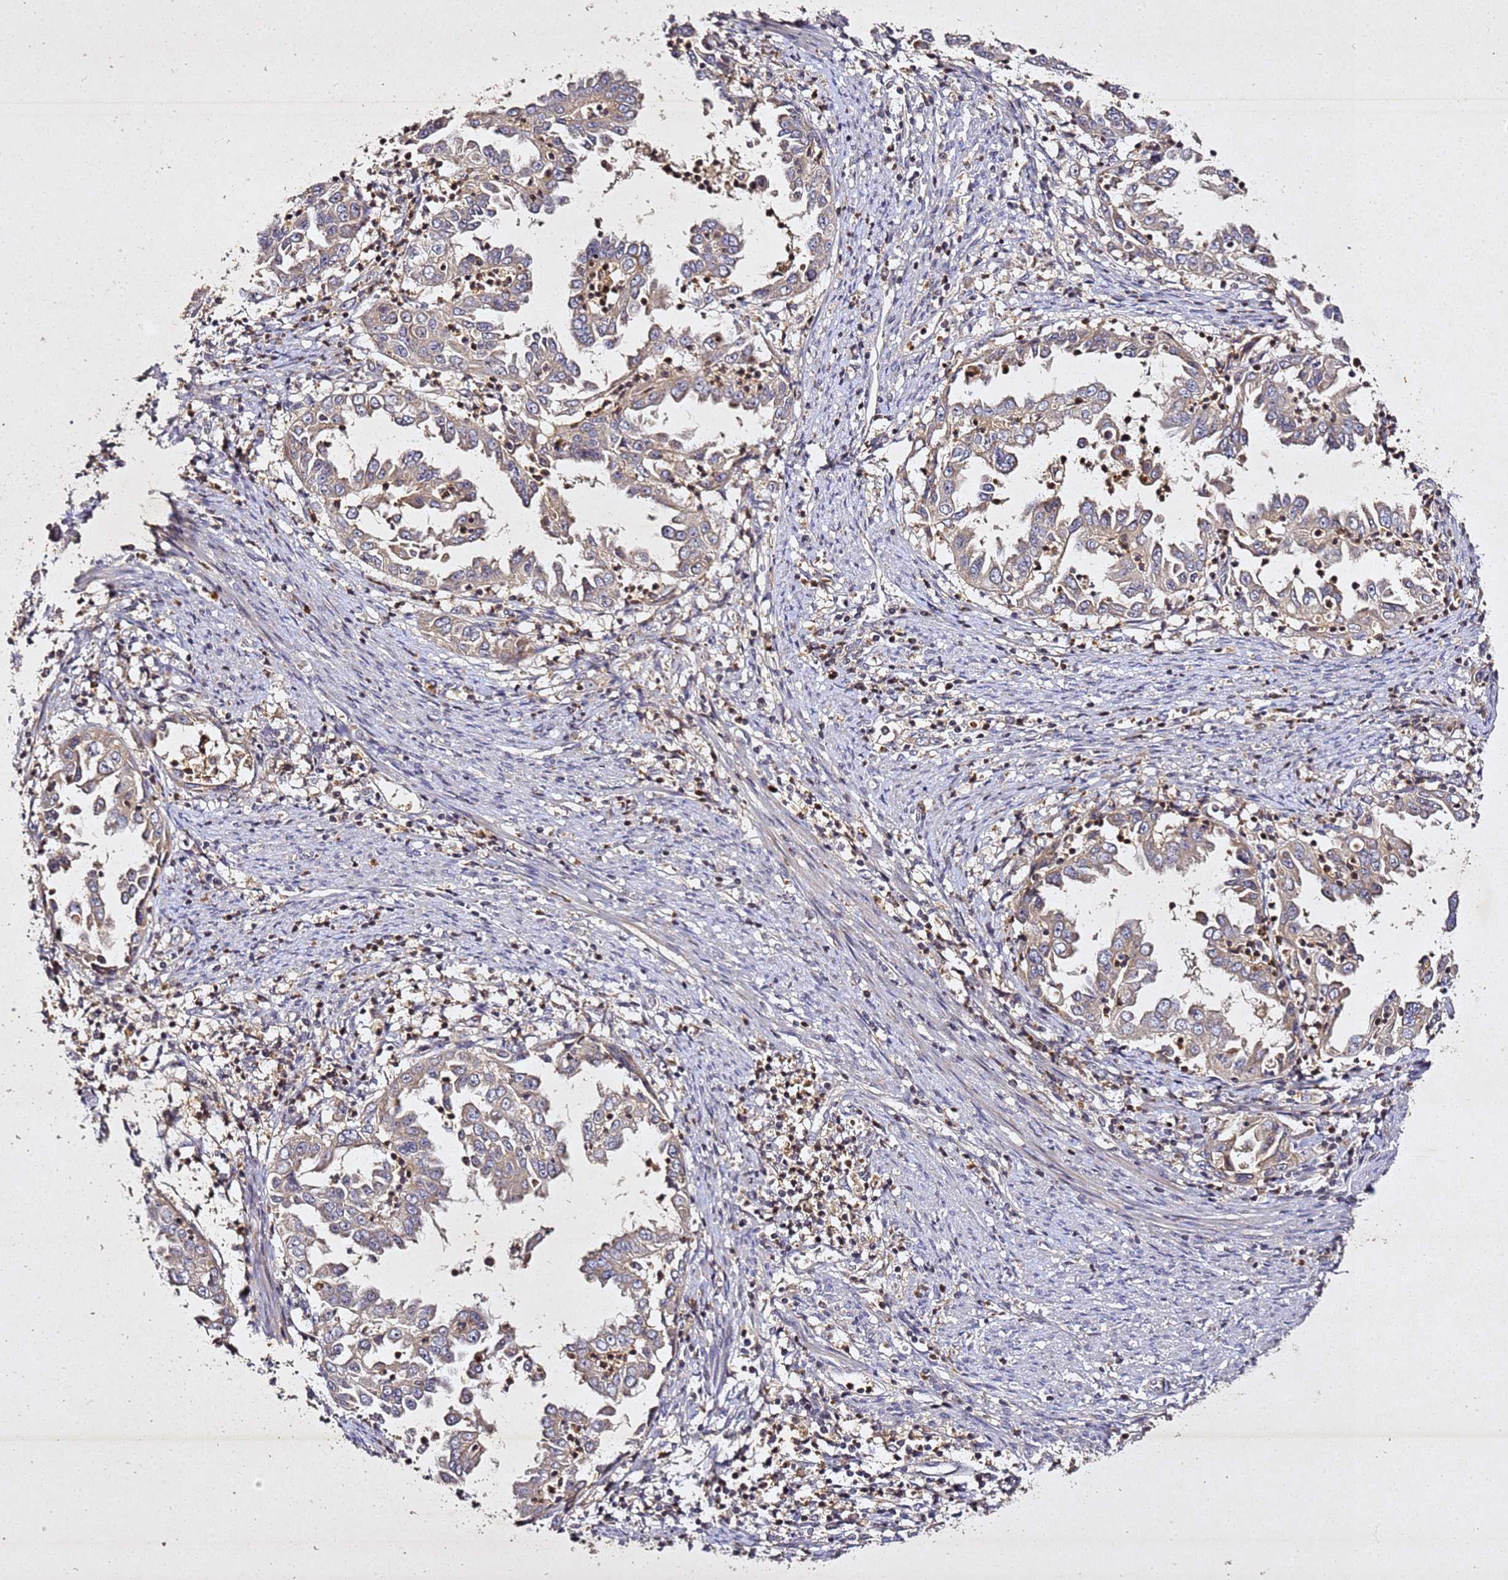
{"staining": {"intensity": "weak", "quantity": "<25%", "location": "cytoplasmic/membranous"}, "tissue": "endometrial cancer", "cell_type": "Tumor cells", "image_type": "cancer", "snomed": [{"axis": "morphology", "description": "Adenocarcinoma, NOS"}, {"axis": "topography", "description": "Endometrium"}], "caption": "Micrograph shows no significant protein expression in tumor cells of adenocarcinoma (endometrial).", "gene": "SV2B", "patient": {"sex": "female", "age": 85}}